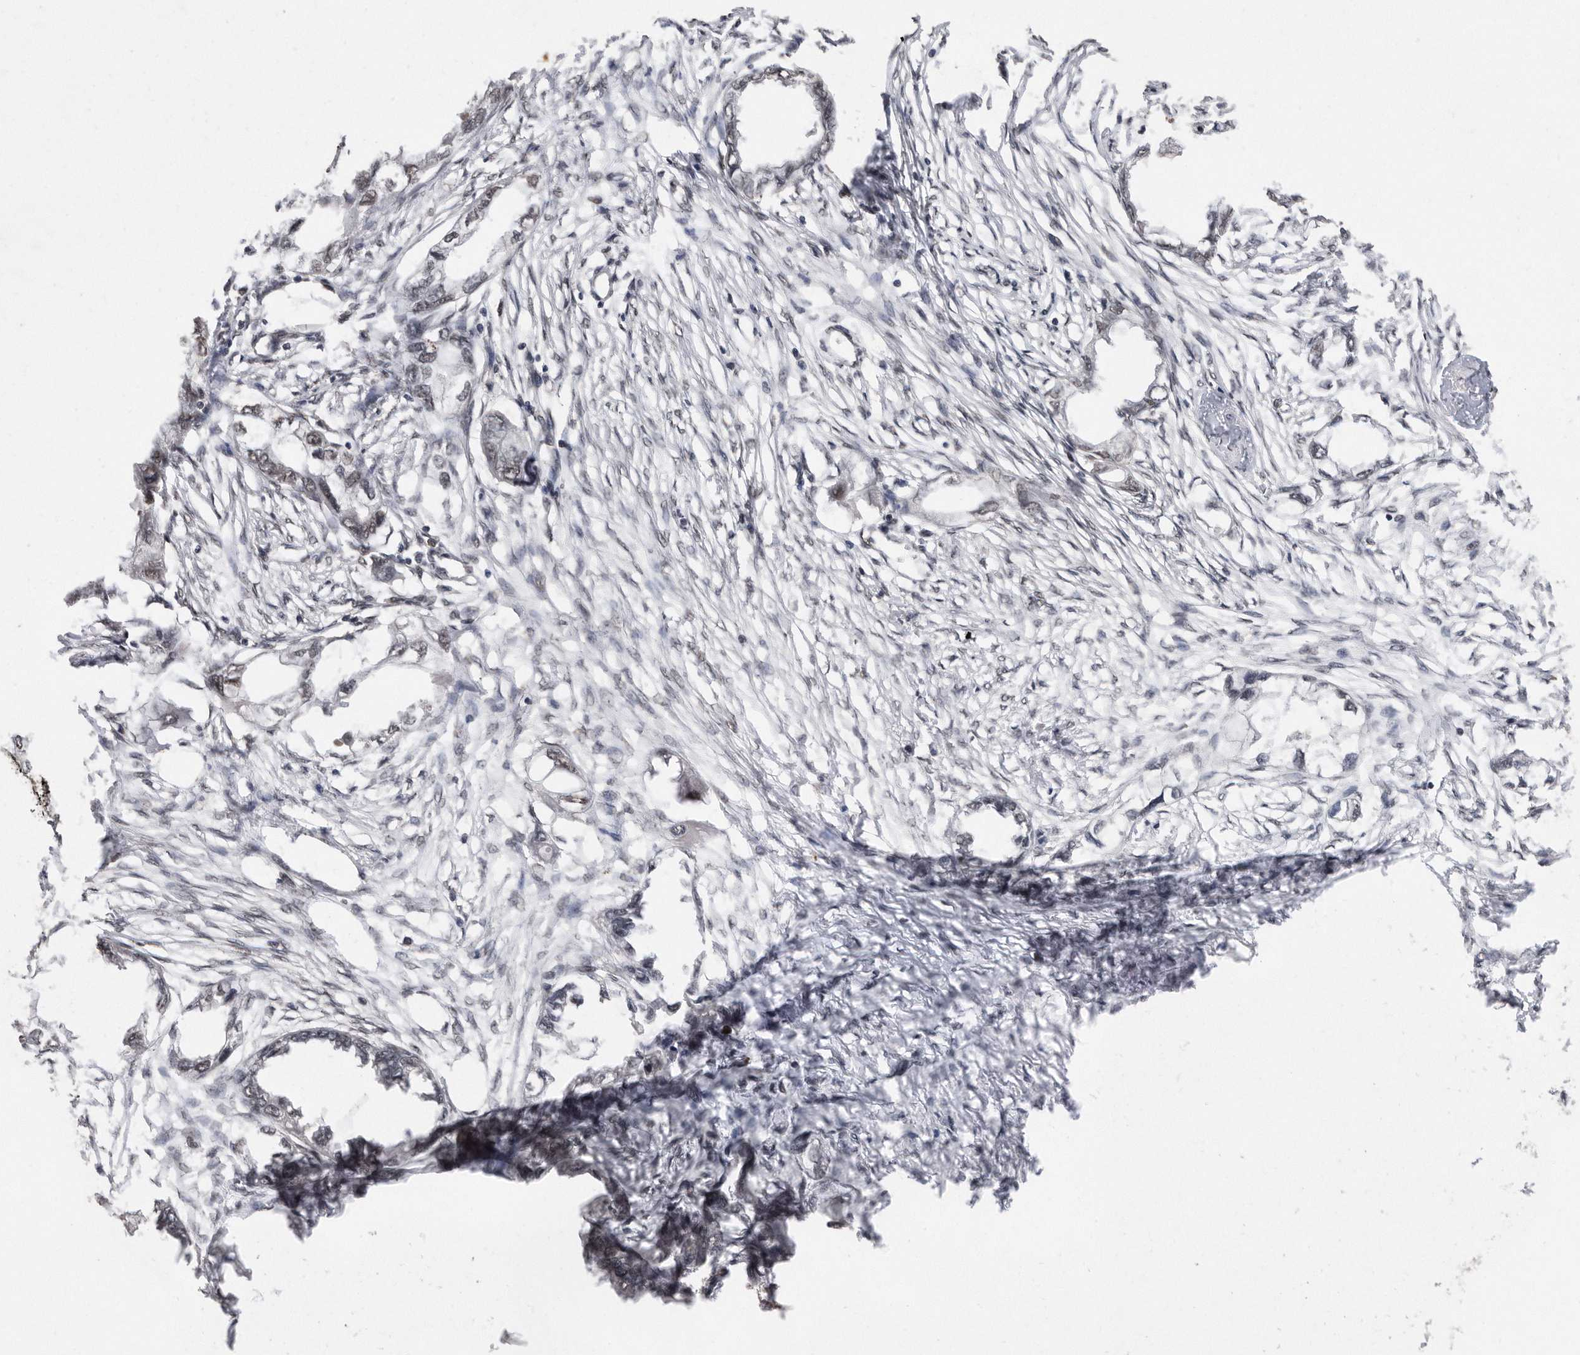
{"staining": {"intensity": "weak", "quantity": "<25%", "location": "nuclear"}, "tissue": "endometrial cancer", "cell_type": "Tumor cells", "image_type": "cancer", "snomed": [{"axis": "morphology", "description": "Adenocarcinoma, NOS"}, {"axis": "morphology", "description": "Adenocarcinoma, metastatic, NOS"}, {"axis": "topography", "description": "Adipose tissue"}, {"axis": "topography", "description": "Endometrium"}], "caption": "High power microscopy image of an immunohistochemistry histopathology image of adenocarcinoma (endometrial), revealing no significant staining in tumor cells.", "gene": "TDRD3", "patient": {"sex": "female", "age": 67}}